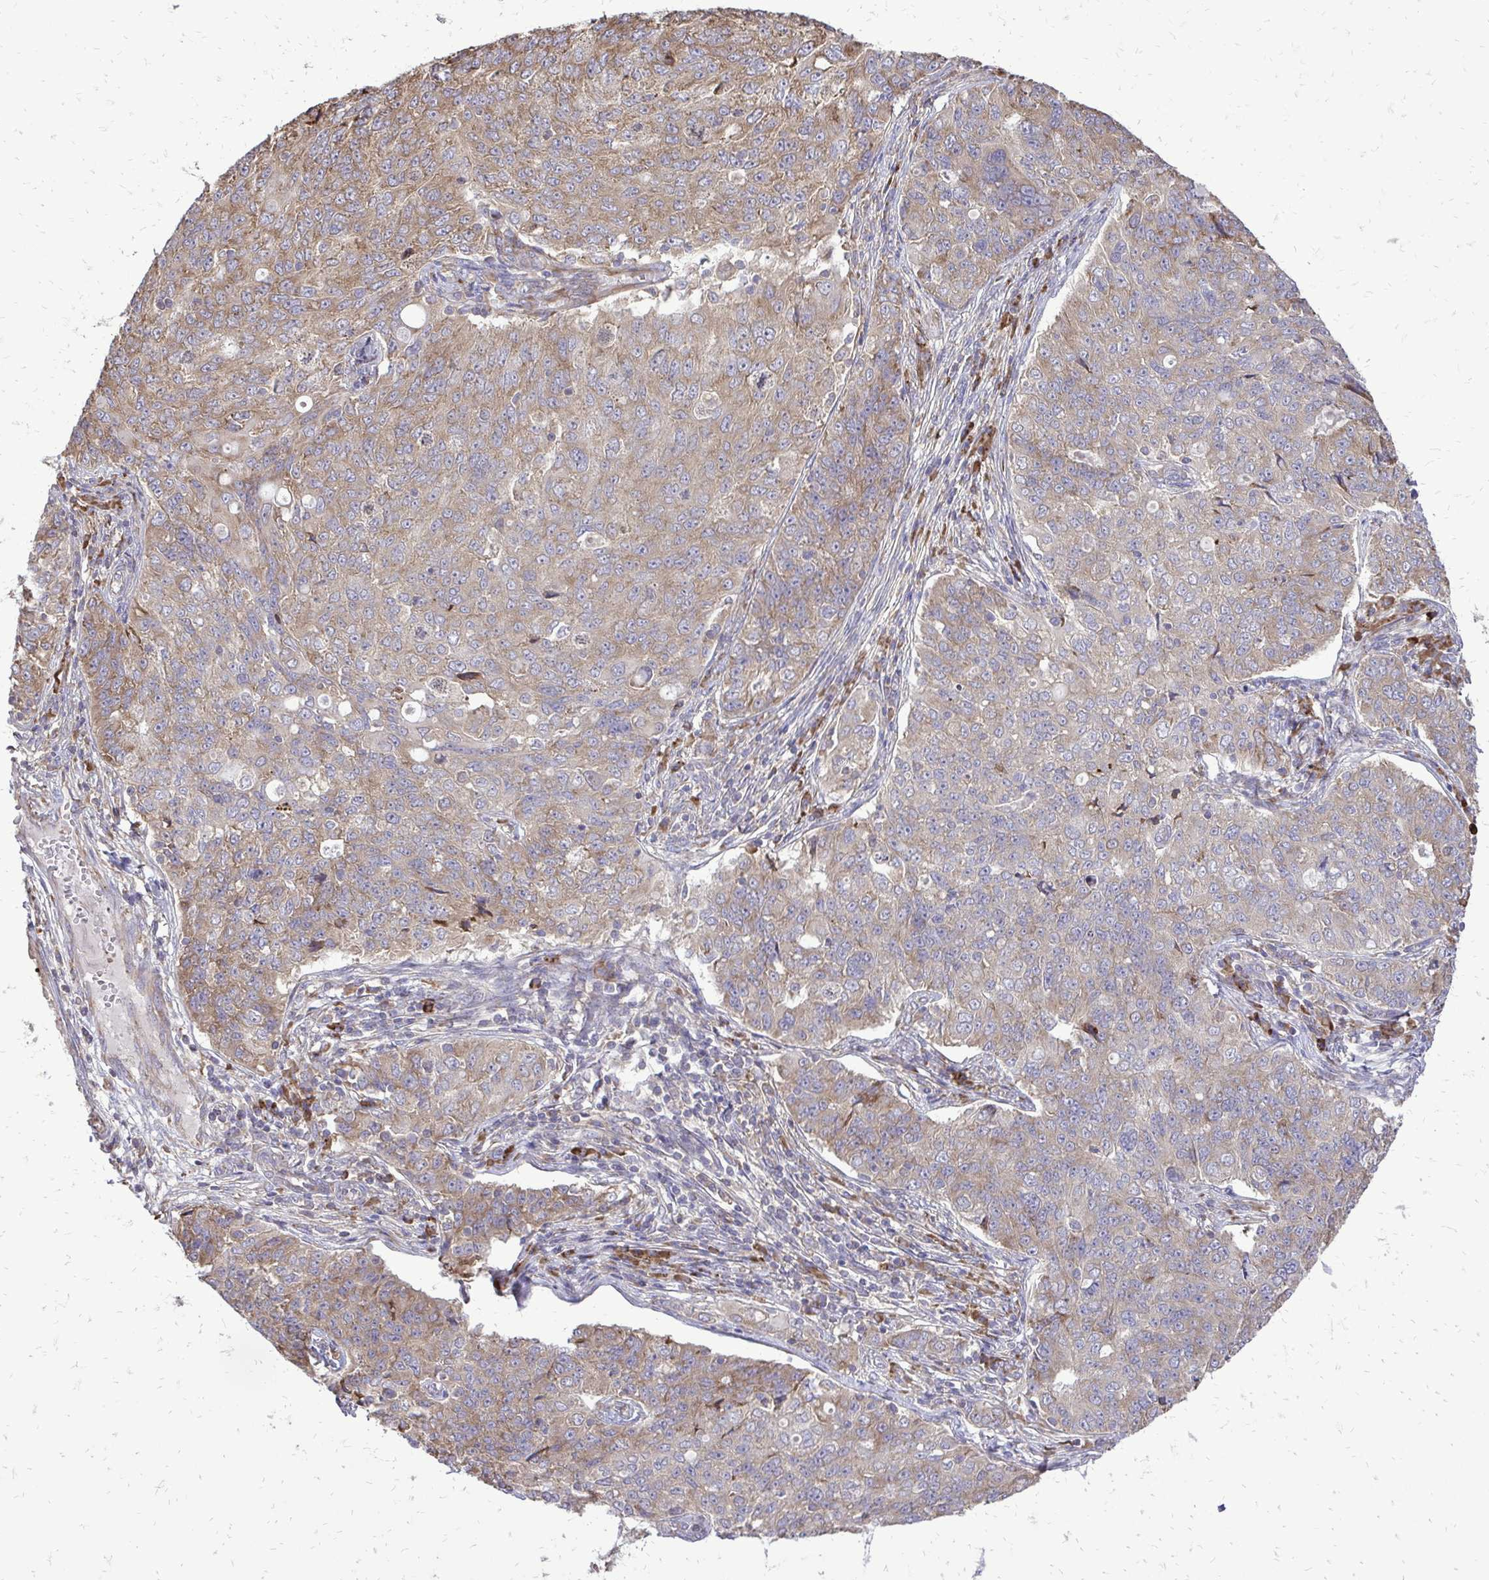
{"staining": {"intensity": "moderate", "quantity": ">75%", "location": "cytoplasmic/membranous"}, "tissue": "endometrial cancer", "cell_type": "Tumor cells", "image_type": "cancer", "snomed": [{"axis": "morphology", "description": "Adenocarcinoma, NOS"}, {"axis": "topography", "description": "Endometrium"}], "caption": "This micrograph exhibits immunohistochemistry staining of endometrial adenocarcinoma, with medium moderate cytoplasmic/membranous staining in about >75% of tumor cells.", "gene": "RPS3", "patient": {"sex": "female", "age": 43}}